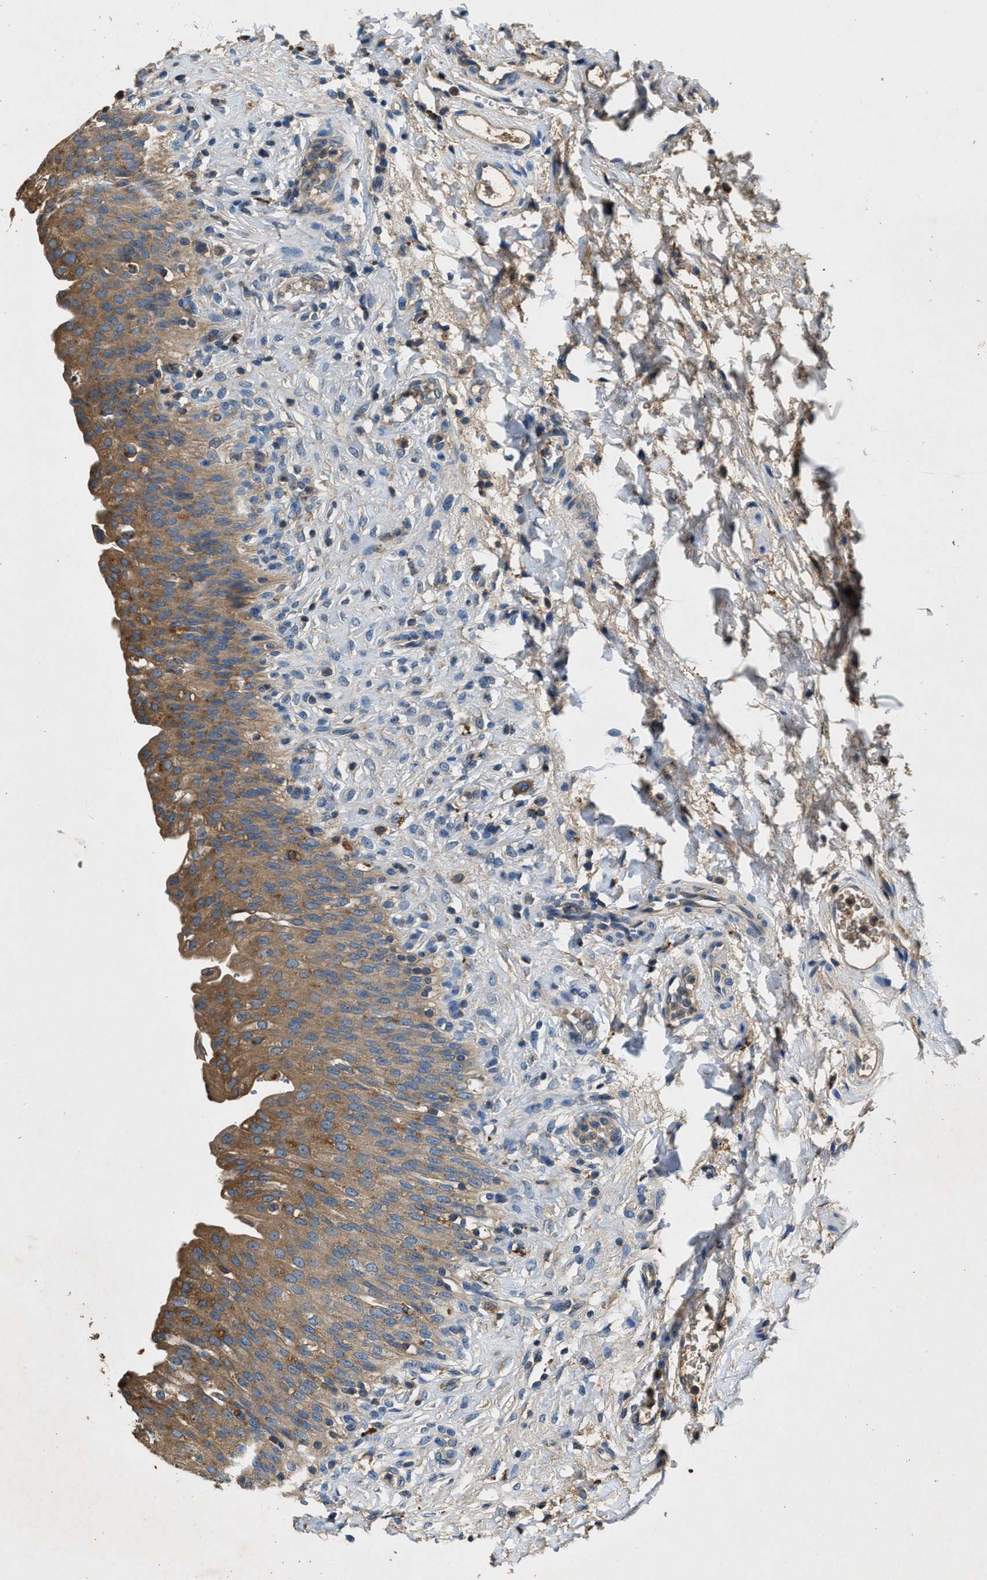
{"staining": {"intensity": "moderate", "quantity": ">75%", "location": "cytoplasmic/membranous"}, "tissue": "urinary bladder", "cell_type": "Urothelial cells", "image_type": "normal", "snomed": [{"axis": "morphology", "description": "Urothelial carcinoma, High grade"}, {"axis": "topography", "description": "Urinary bladder"}], "caption": "Immunohistochemical staining of normal human urinary bladder reveals medium levels of moderate cytoplasmic/membranous positivity in approximately >75% of urothelial cells.", "gene": "BLOC1S1", "patient": {"sex": "male", "age": 46}}